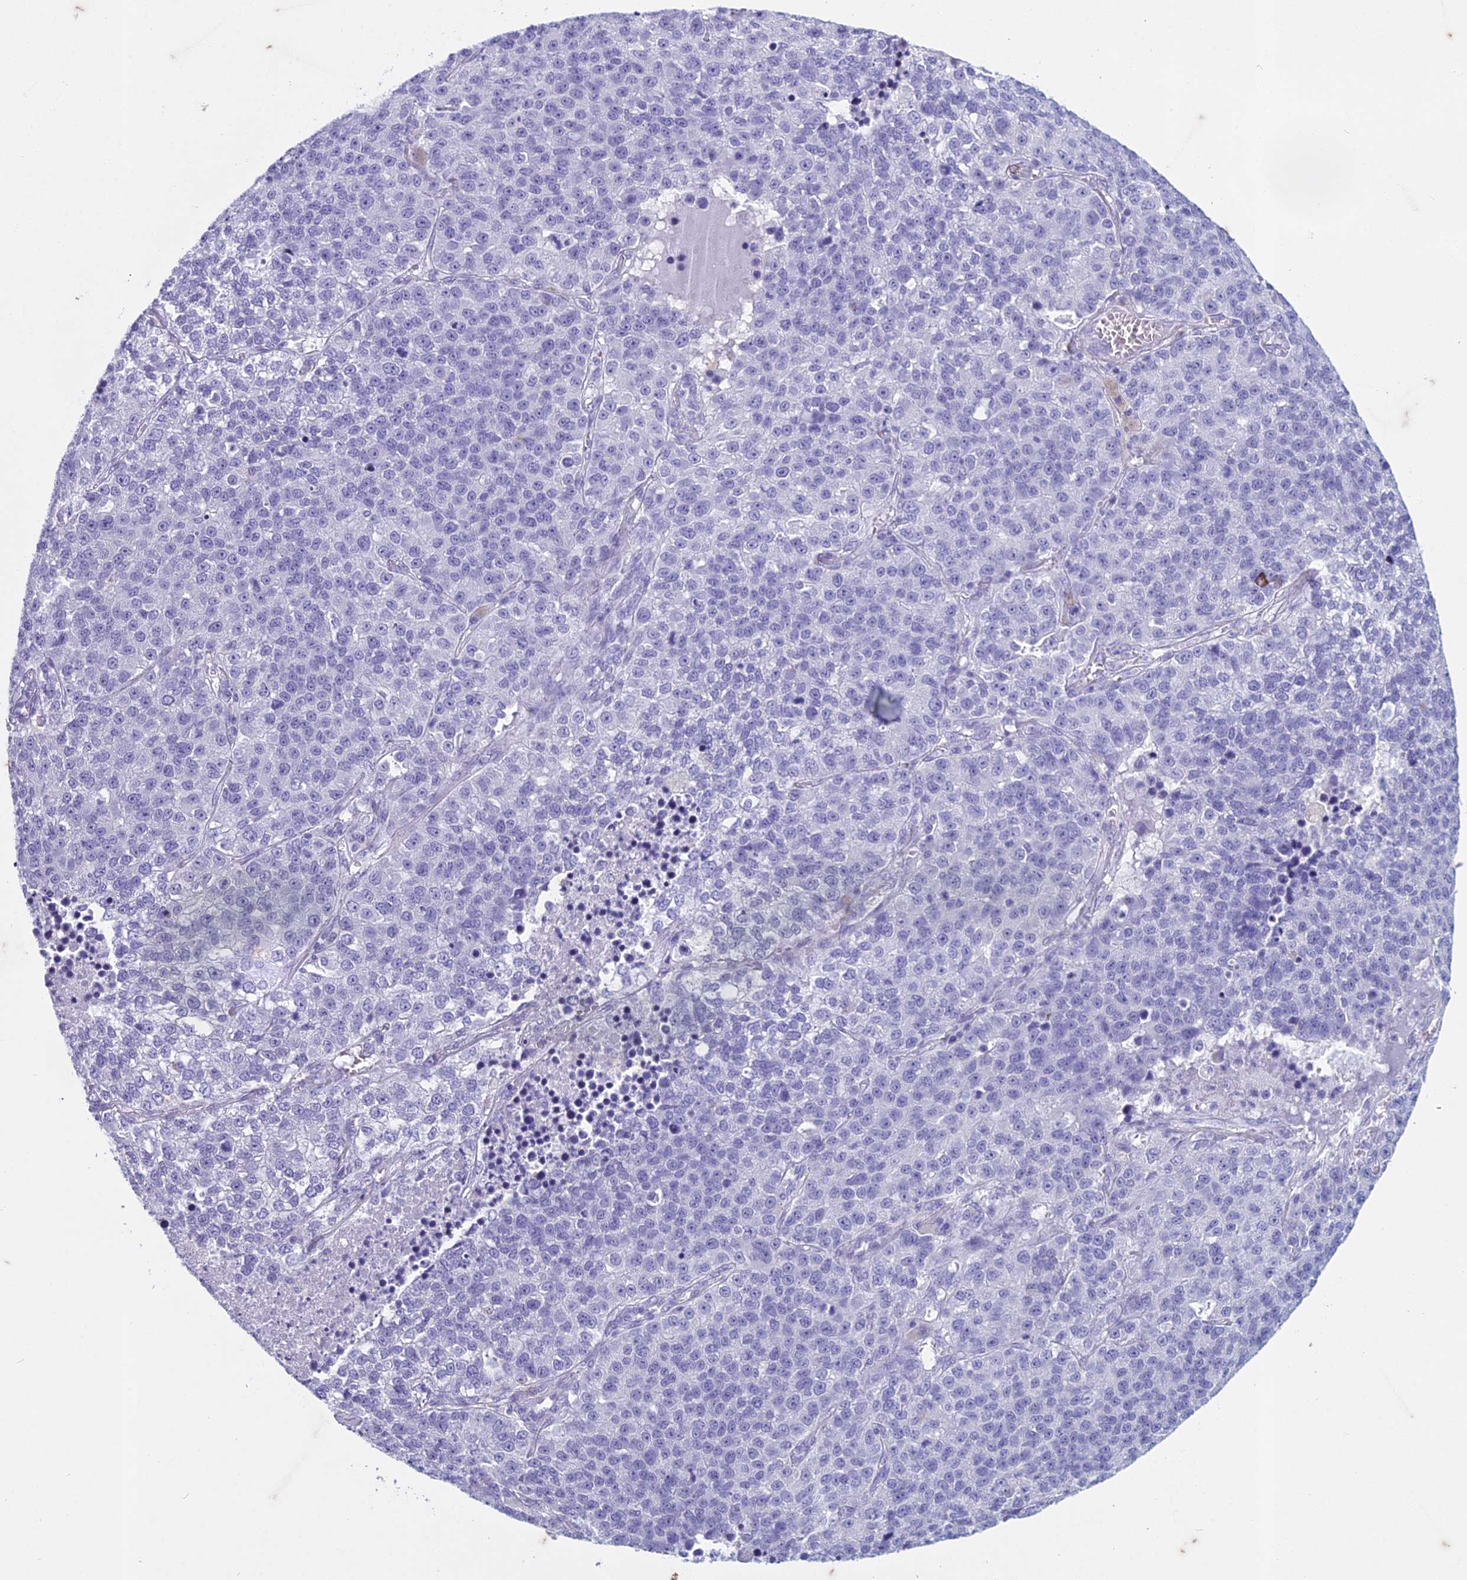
{"staining": {"intensity": "negative", "quantity": "none", "location": "none"}, "tissue": "lung cancer", "cell_type": "Tumor cells", "image_type": "cancer", "snomed": [{"axis": "morphology", "description": "Adenocarcinoma, NOS"}, {"axis": "topography", "description": "Lung"}], "caption": "Adenocarcinoma (lung) stained for a protein using IHC shows no positivity tumor cells.", "gene": "HMGB4", "patient": {"sex": "male", "age": 49}}